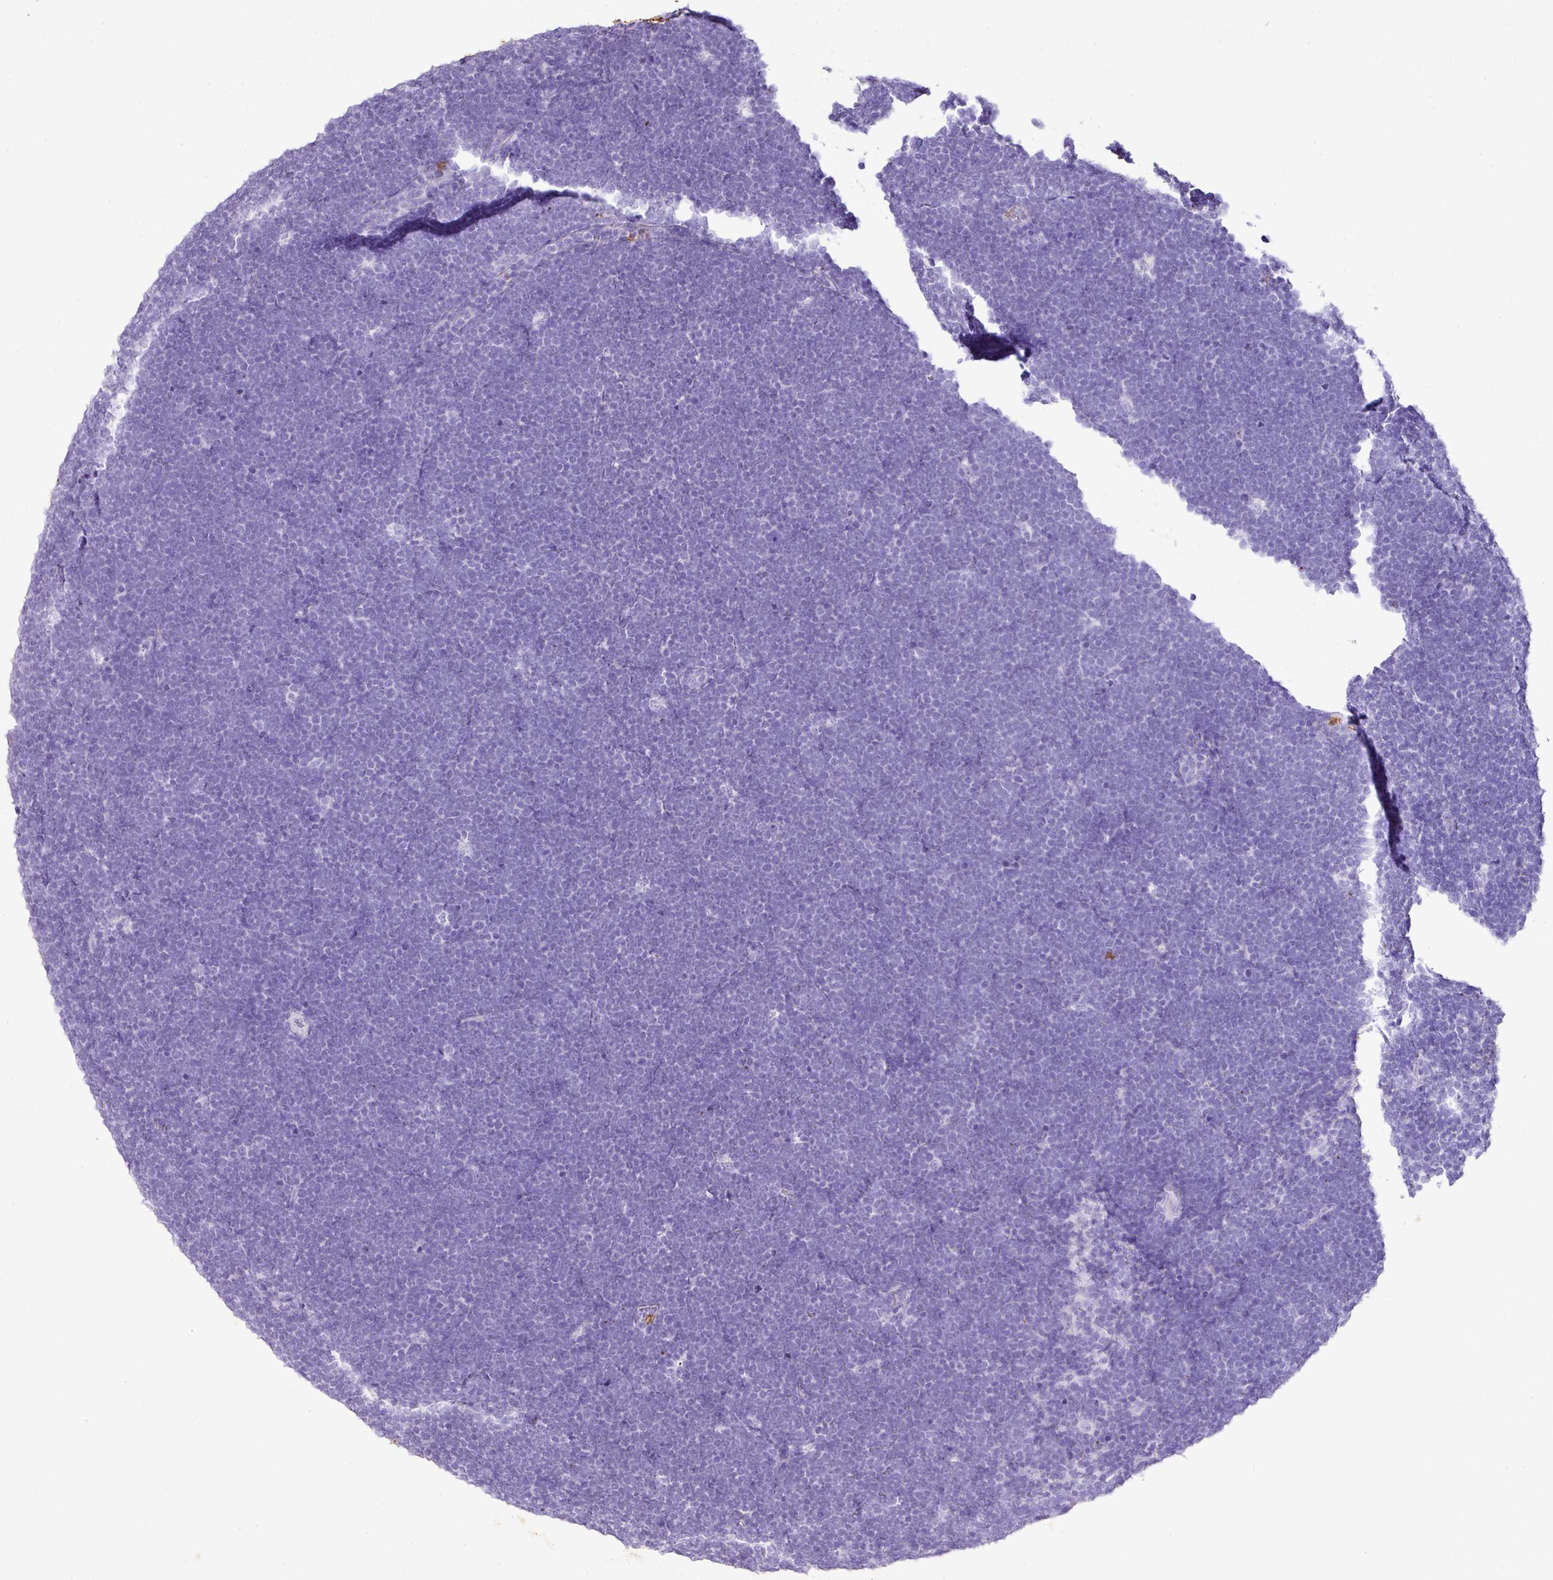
{"staining": {"intensity": "negative", "quantity": "none", "location": "none"}, "tissue": "lymphoma", "cell_type": "Tumor cells", "image_type": "cancer", "snomed": [{"axis": "morphology", "description": "Malignant lymphoma, non-Hodgkin's type, High grade"}, {"axis": "topography", "description": "Lymph node"}], "caption": "DAB immunohistochemical staining of human lymphoma displays no significant positivity in tumor cells. (Stains: DAB IHC with hematoxylin counter stain, Microscopy: brightfield microscopy at high magnification).", "gene": "KCNJ11", "patient": {"sex": "male", "age": 13}}